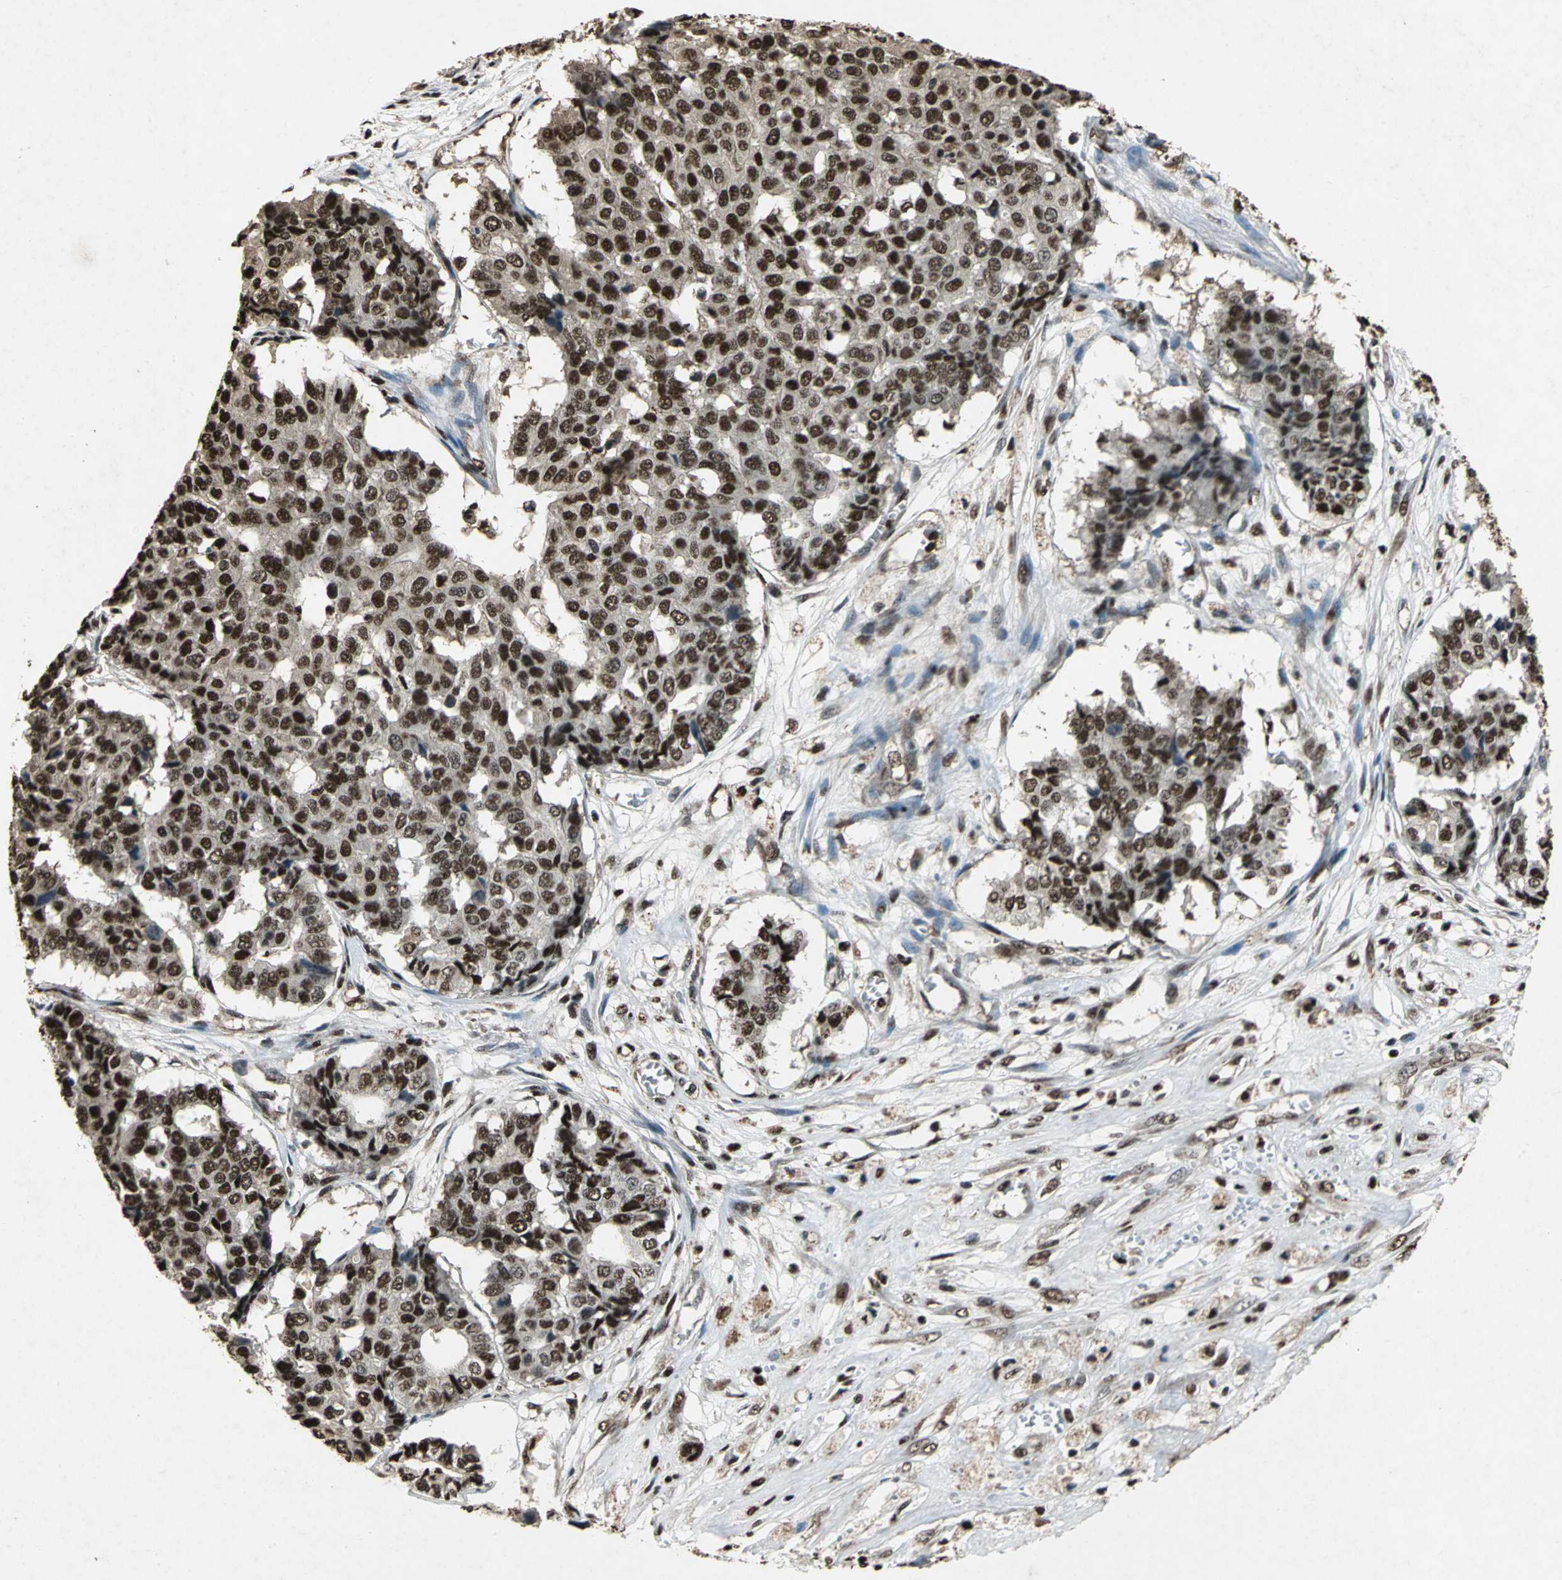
{"staining": {"intensity": "strong", "quantity": ">75%", "location": "nuclear"}, "tissue": "pancreatic cancer", "cell_type": "Tumor cells", "image_type": "cancer", "snomed": [{"axis": "morphology", "description": "Adenocarcinoma, NOS"}, {"axis": "topography", "description": "Pancreas"}], "caption": "IHC of human adenocarcinoma (pancreatic) reveals high levels of strong nuclear expression in approximately >75% of tumor cells. The protein of interest is stained brown, and the nuclei are stained in blue (DAB IHC with brightfield microscopy, high magnification).", "gene": "ANP32A", "patient": {"sex": "male", "age": 50}}